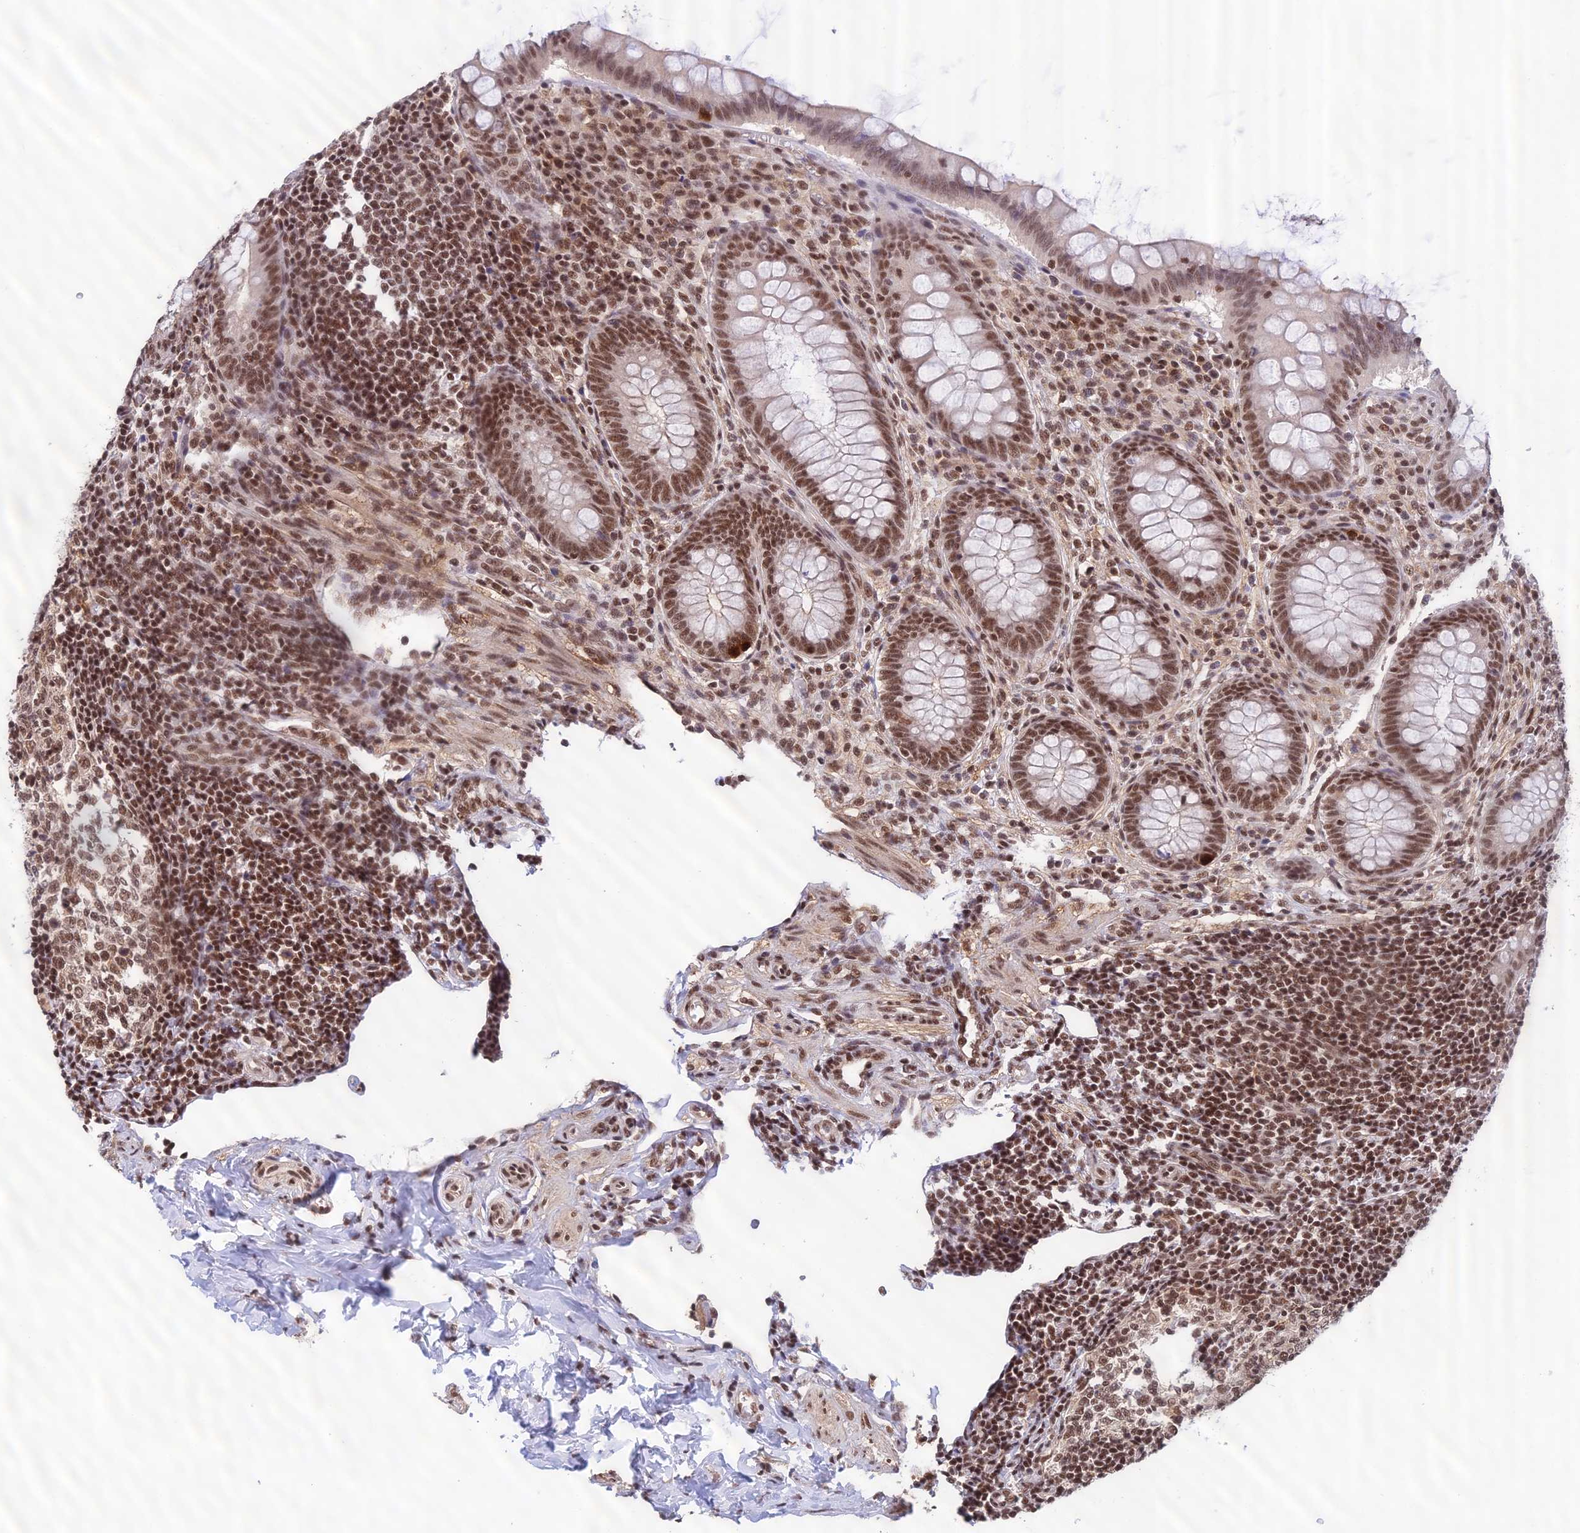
{"staining": {"intensity": "moderate", "quantity": ">75%", "location": "nuclear"}, "tissue": "appendix", "cell_type": "Glandular cells", "image_type": "normal", "snomed": [{"axis": "morphology", "description": "Normal tissue, NOS"}, {"axis": "topography", "description": "Appendix"}], "caption": "DAB immunohistochemical staining of normal human appendix demonstrates moderate nuclear protein staining in approximately >75% of glandular cells.", "gene": "THAP11", "patient": {"sex": "female", "age": 33}}